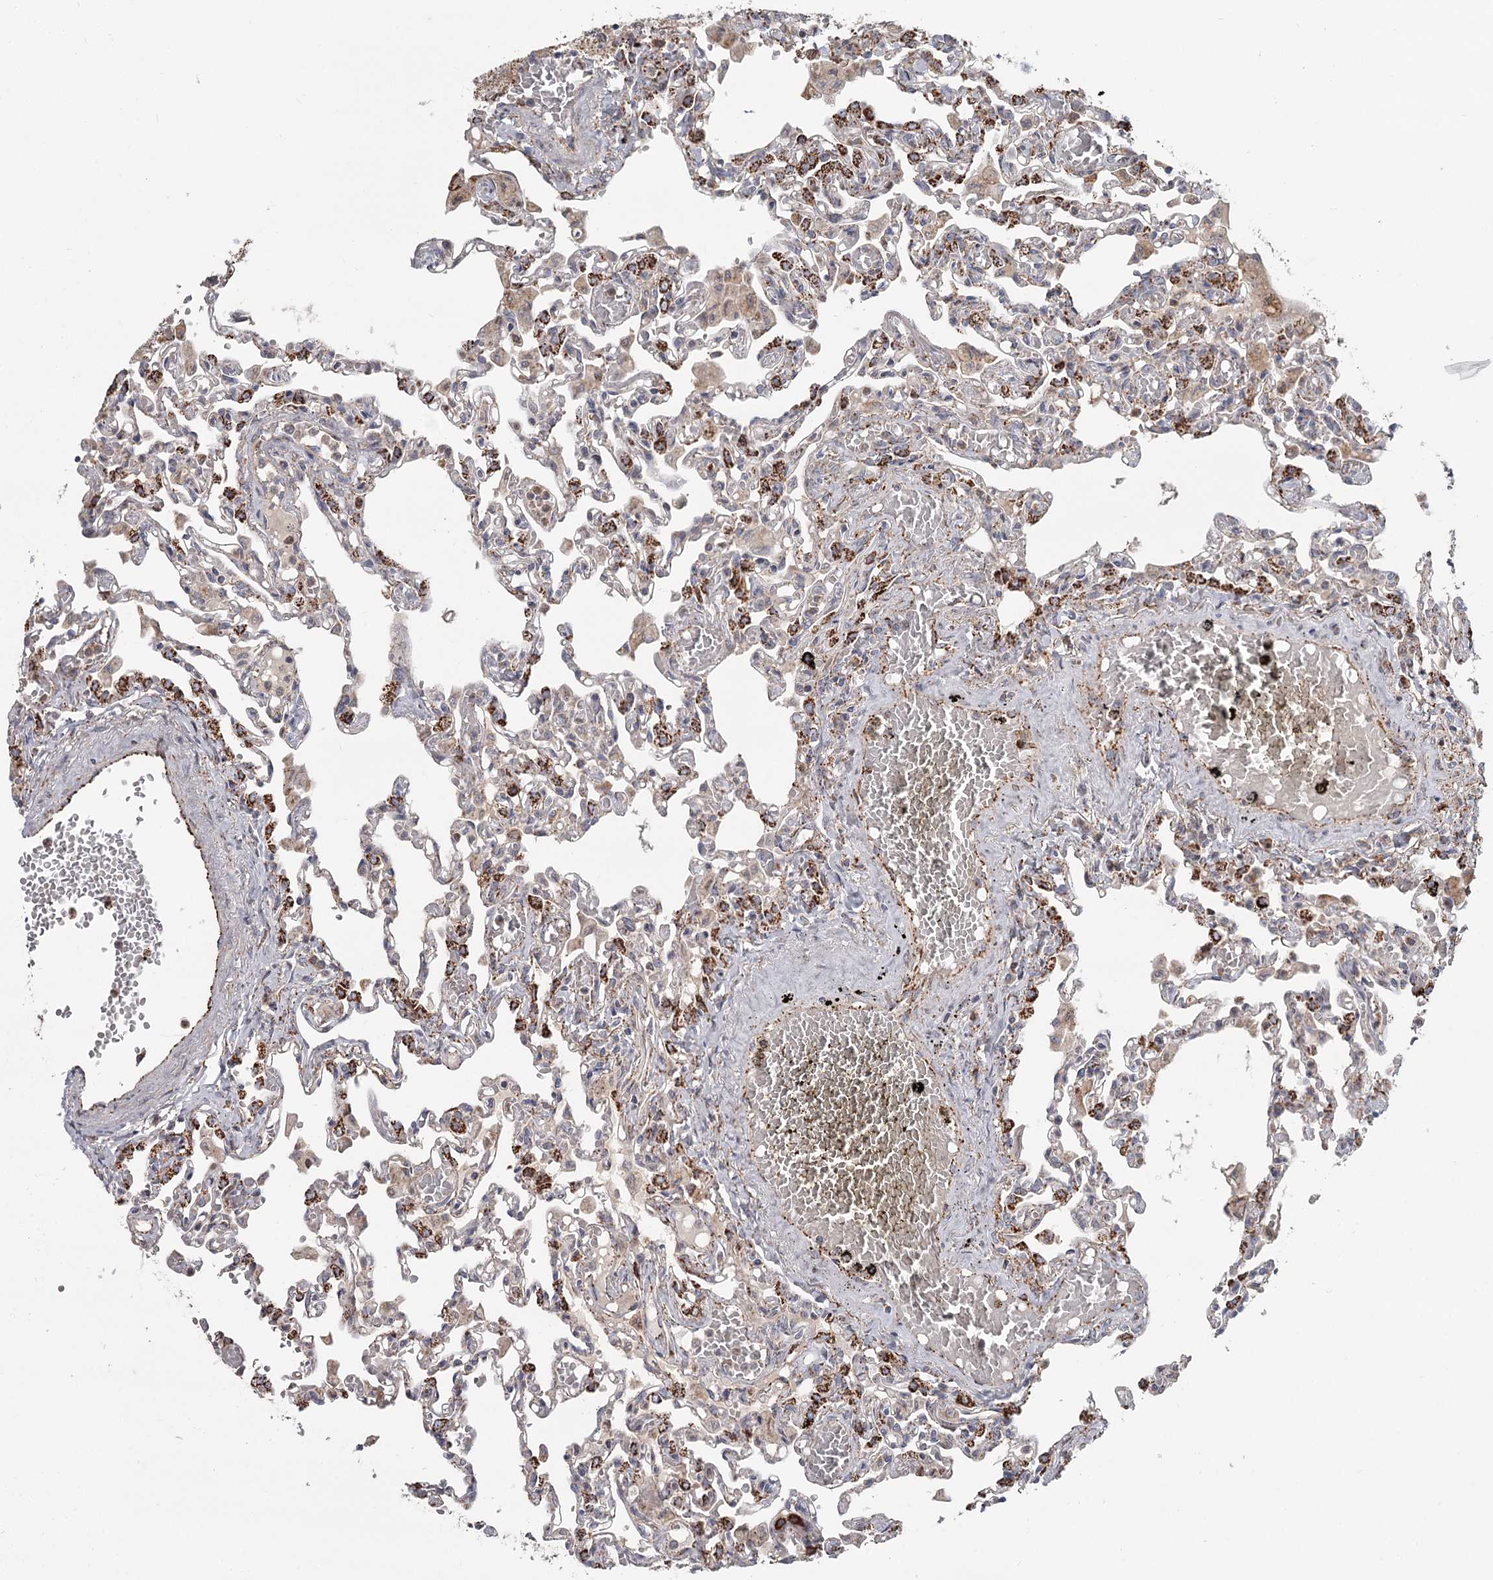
{"staining": {"intensity": "strong", "quantity": "25%-75%", "location": "cytoplasmic/membranous"}, "tissue": "lung", "cell_type": "Alveolar cells", "image_type": "normal", "snomed": [{"axis": "morphology", "description": "Normal tissue, NOS"}, {"axis": "topography", "description": "Bronchus"}, {"axis": "topography", "description": "Lung"}], "caption": "Immunohistochemical staining of unremarkable lung reveals high levels of strong cytoplasmic/membranous positivity in approximately 25%-75% of alveolar cells.", "gene": "CDC123", "patient": {"sex": "female", "age": 49}}